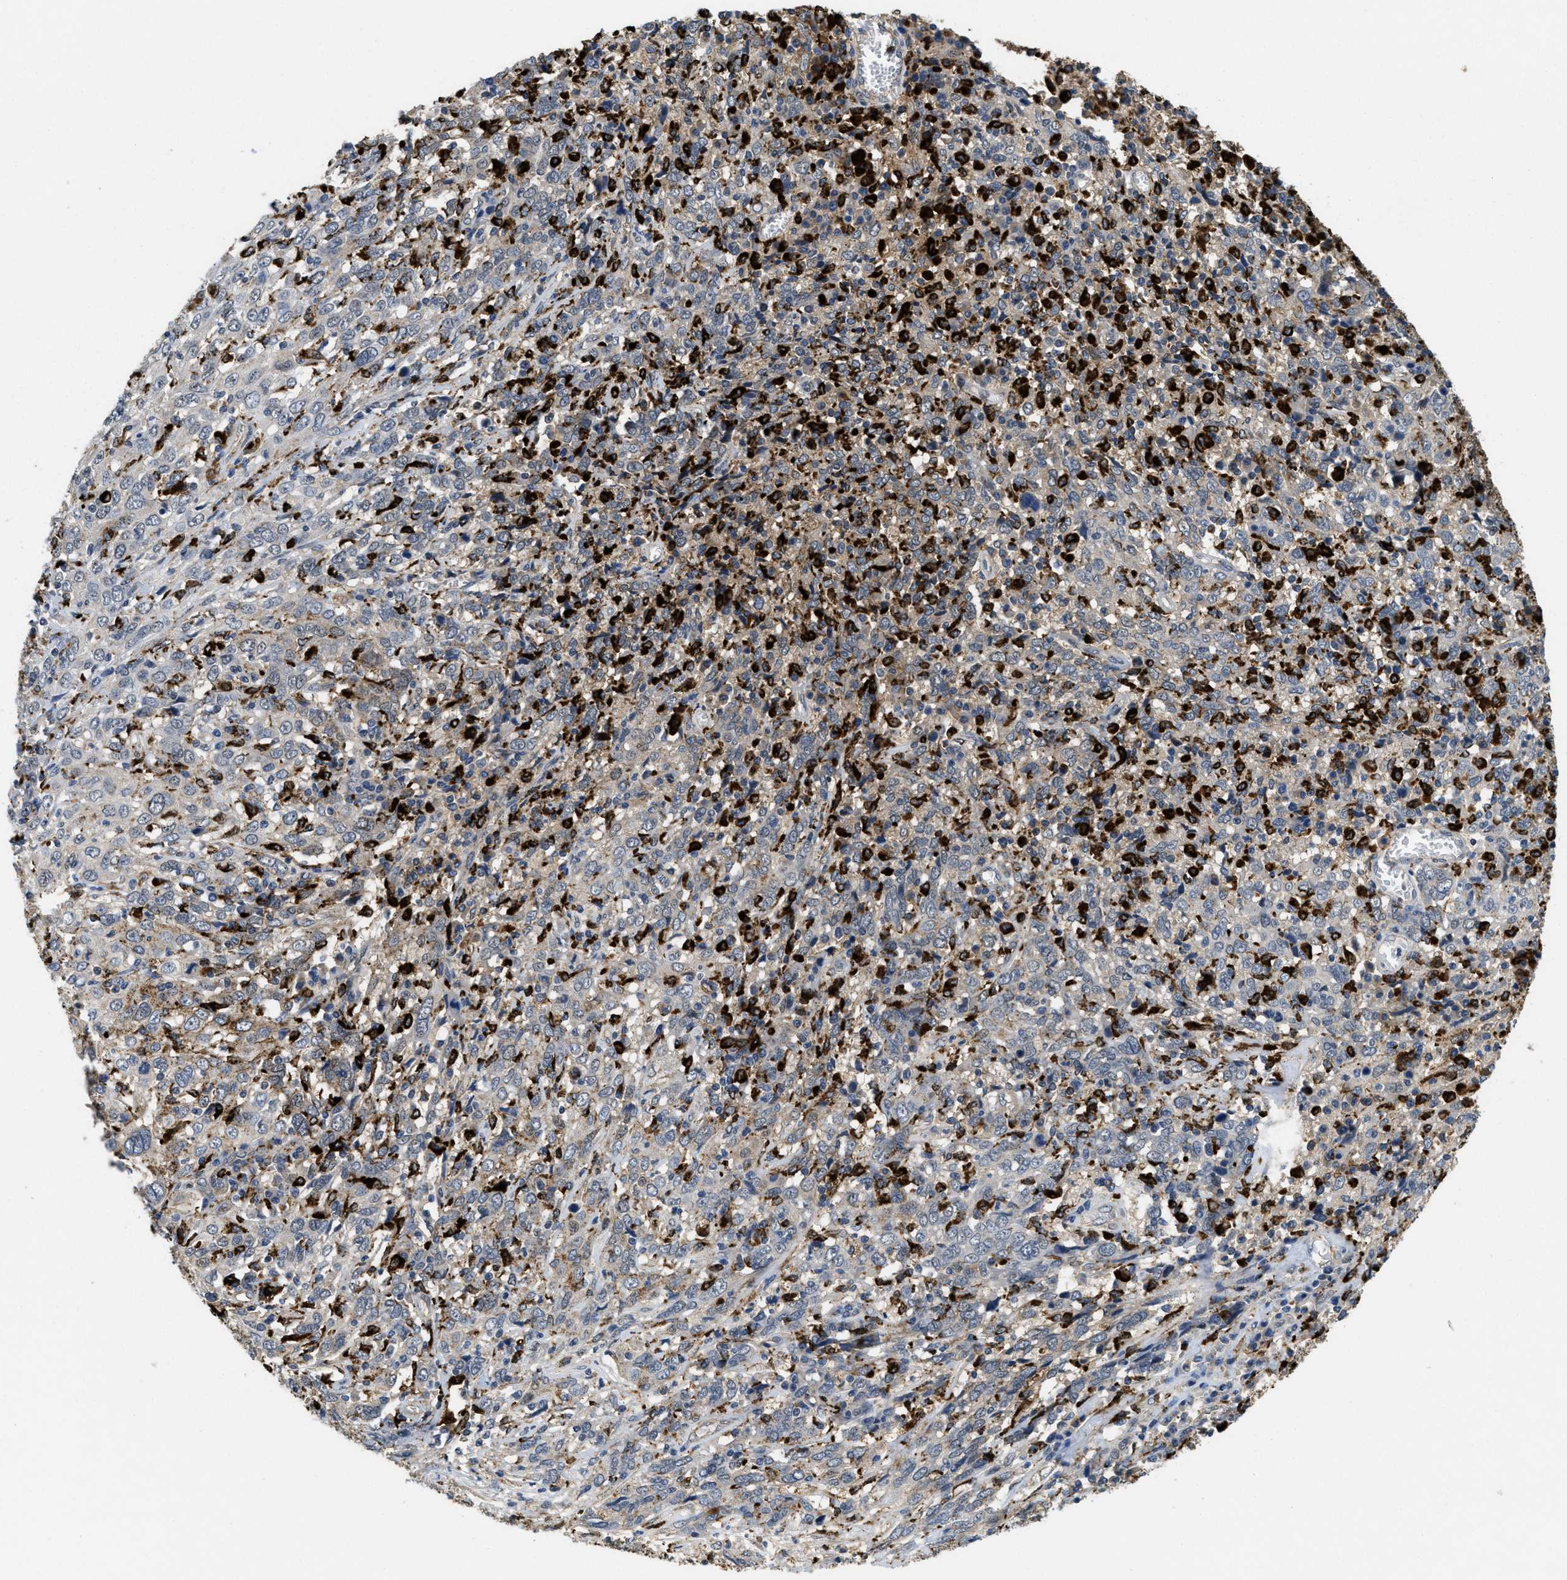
{"staining": {"intensity": "weak", "quantity": "<25%", "location": "cytoplasmic/membranous"}, "tissue": "cervical cancer", "cell_type": "Tumor cells", "image_type": "cancer", "snomed": [{"axis": "morphology", "description": "Squamous cell carcinoma, NOS"}, {"axis": "topography", "description": "Cervix"}], "caption": "The photomicrograph reveals no staining of tumor cells in squamous cell carcinoma (cervical).", "gene": "BMPR2", "patient": {"sex": "female", "age": 46}}